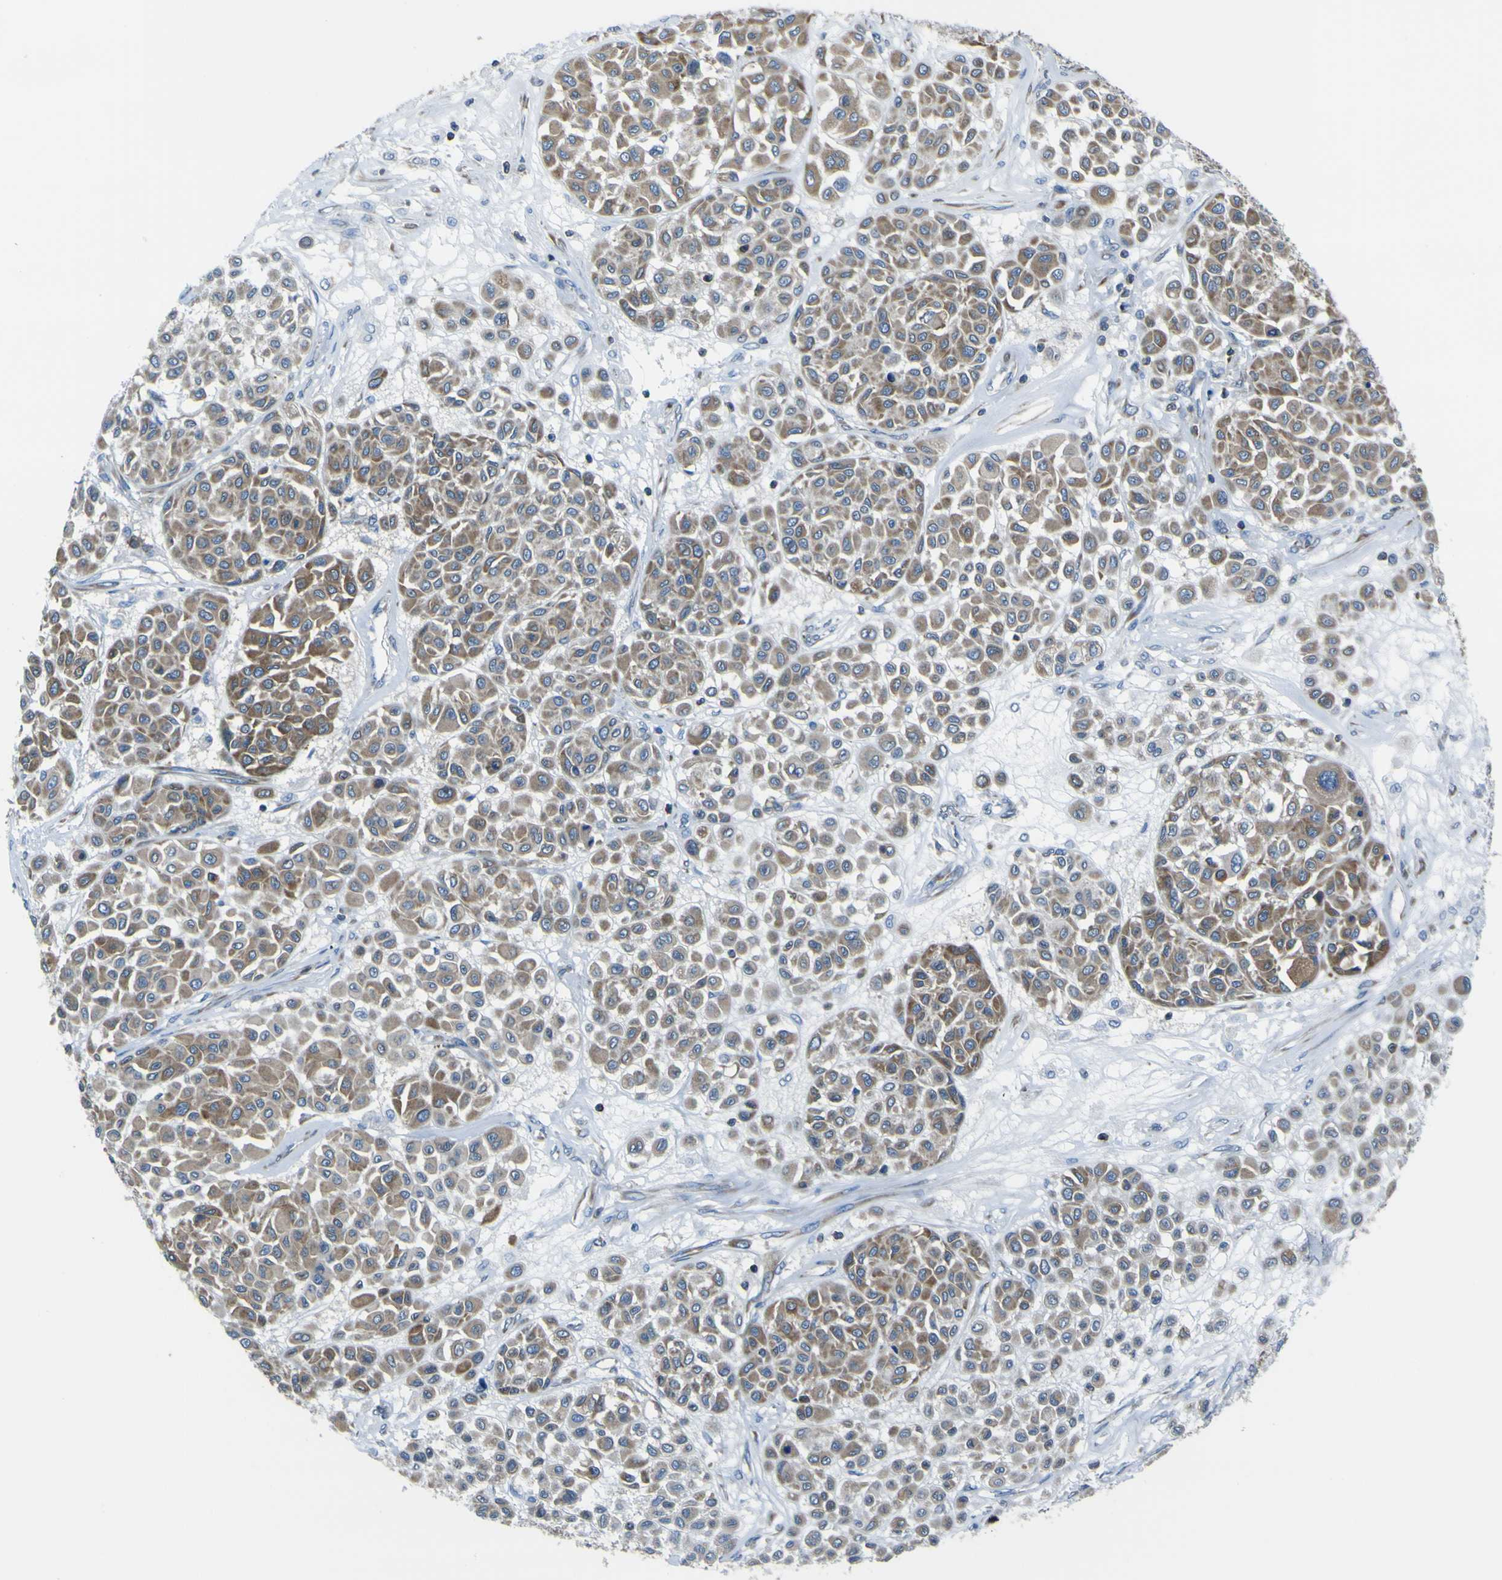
{"staining": {"intensity": "moderate", "quantity": ">75%", "location": "cytoplasmic/membranous"}, "tissue": "melanoma", "cell_type": "Tumor cells", "image_type": "cancer", "snomed": [{"axis": "morphology", "description": "Malignant melanoma, Metastatic site"}, {"axis": "topography", "description": "Soft tissue"}], "caption": "A brown stain highlights moderate cytoplasmic/membranous staining of a protein in human malignant melanoma (metastatic site) tumor cells.", "gene": "STIM1", "patient": {"sex": "male", "age": 41}}